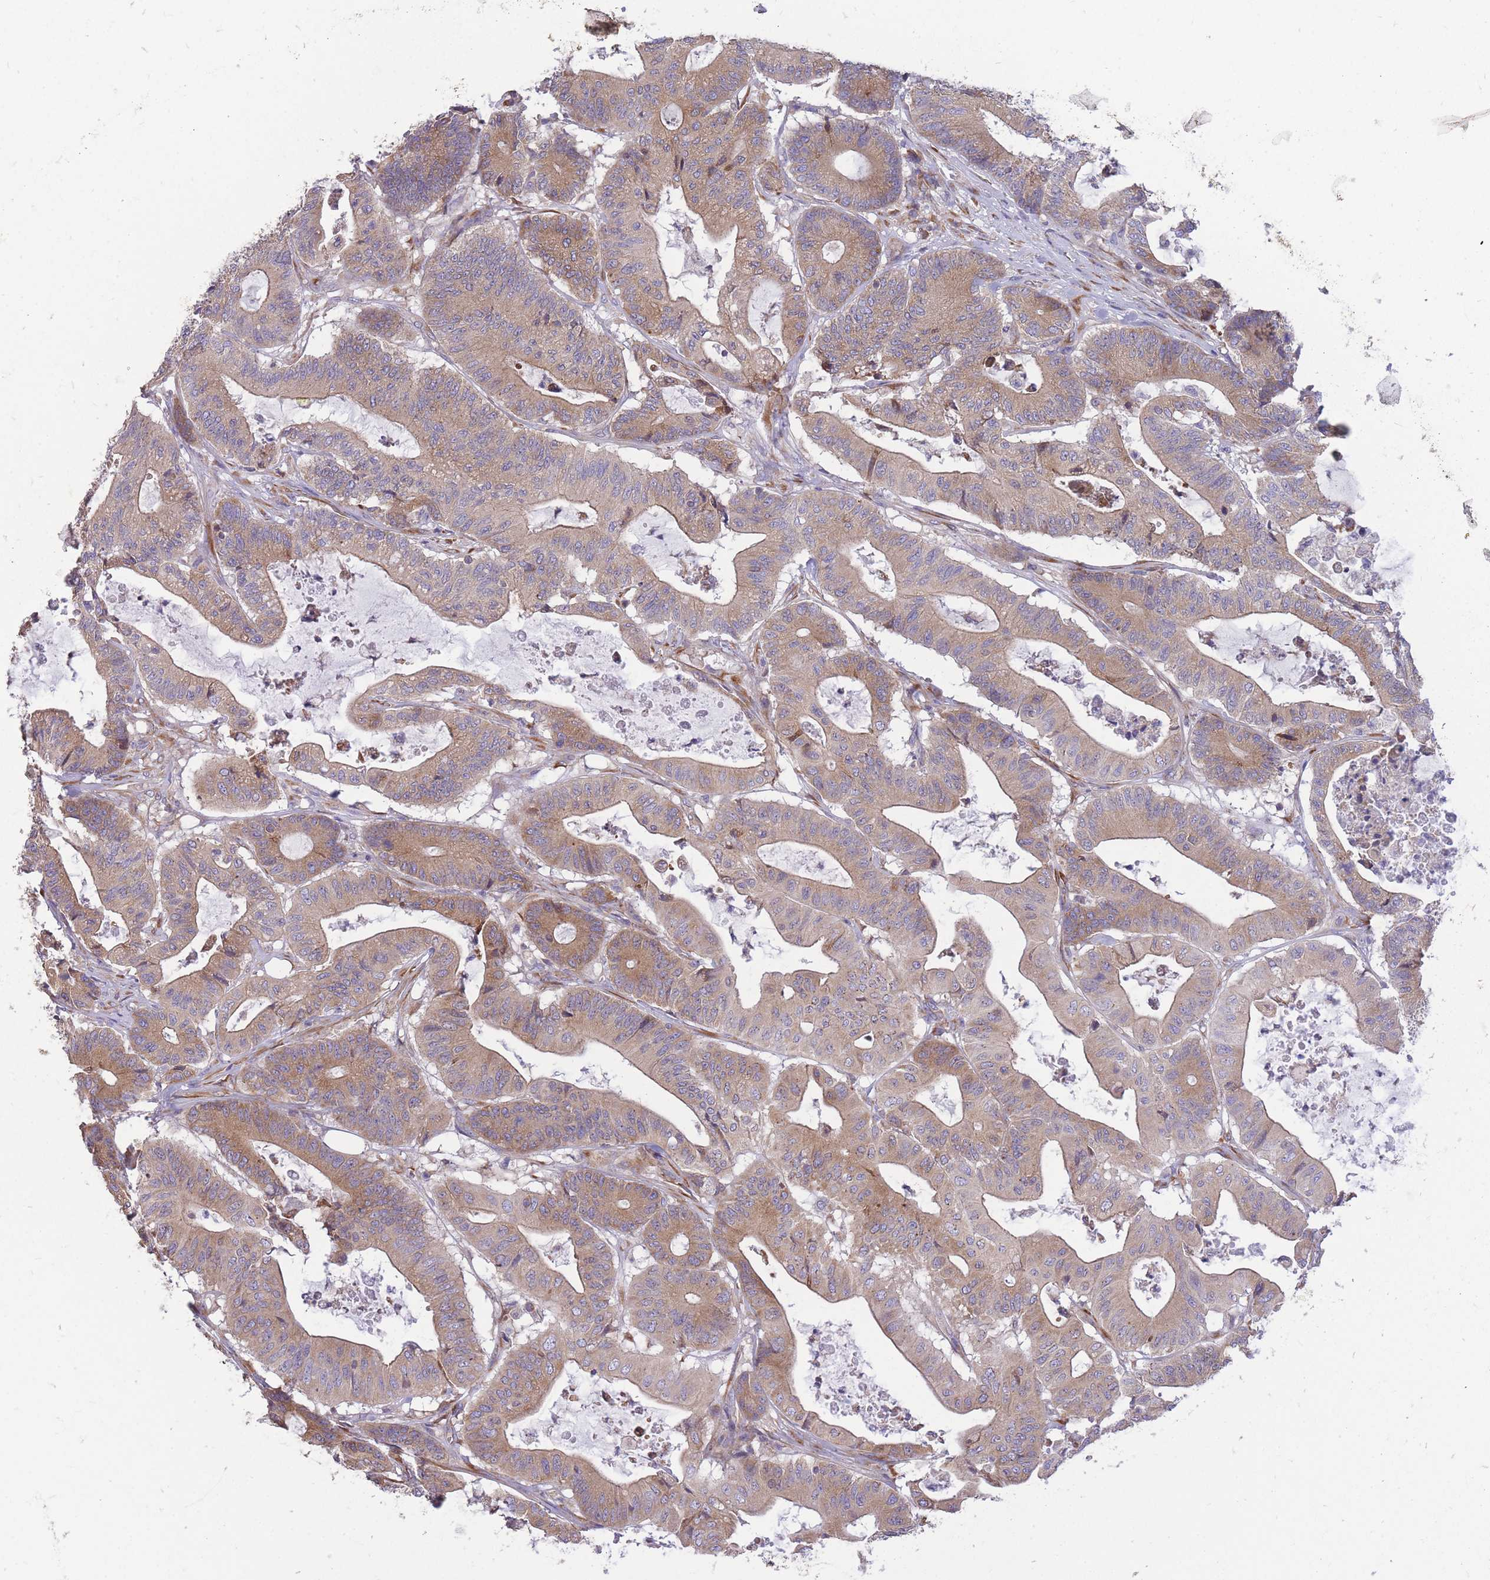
{"staining": {"intensity": "weak", "quantity": ">75%", "location": "cytoplasmic/membranous"}, "tissue": "colorectal cancer", "cell_type": "Tumor cells", "image_type": "cancer", "snomed": [{"axis": "morphology", "description": "Adenocarcinoma, NOS"}, {"axis": "topography", "description": "Colon"}], "caption": "This is a histology image of immunohistochemistry staining of colorectal adenocarcinoma, which shows weak expression in the cytoplasmic/membranous of tumor cells.", "gene": "GBP7", "patient": {"sex": "female", "age": 84}}